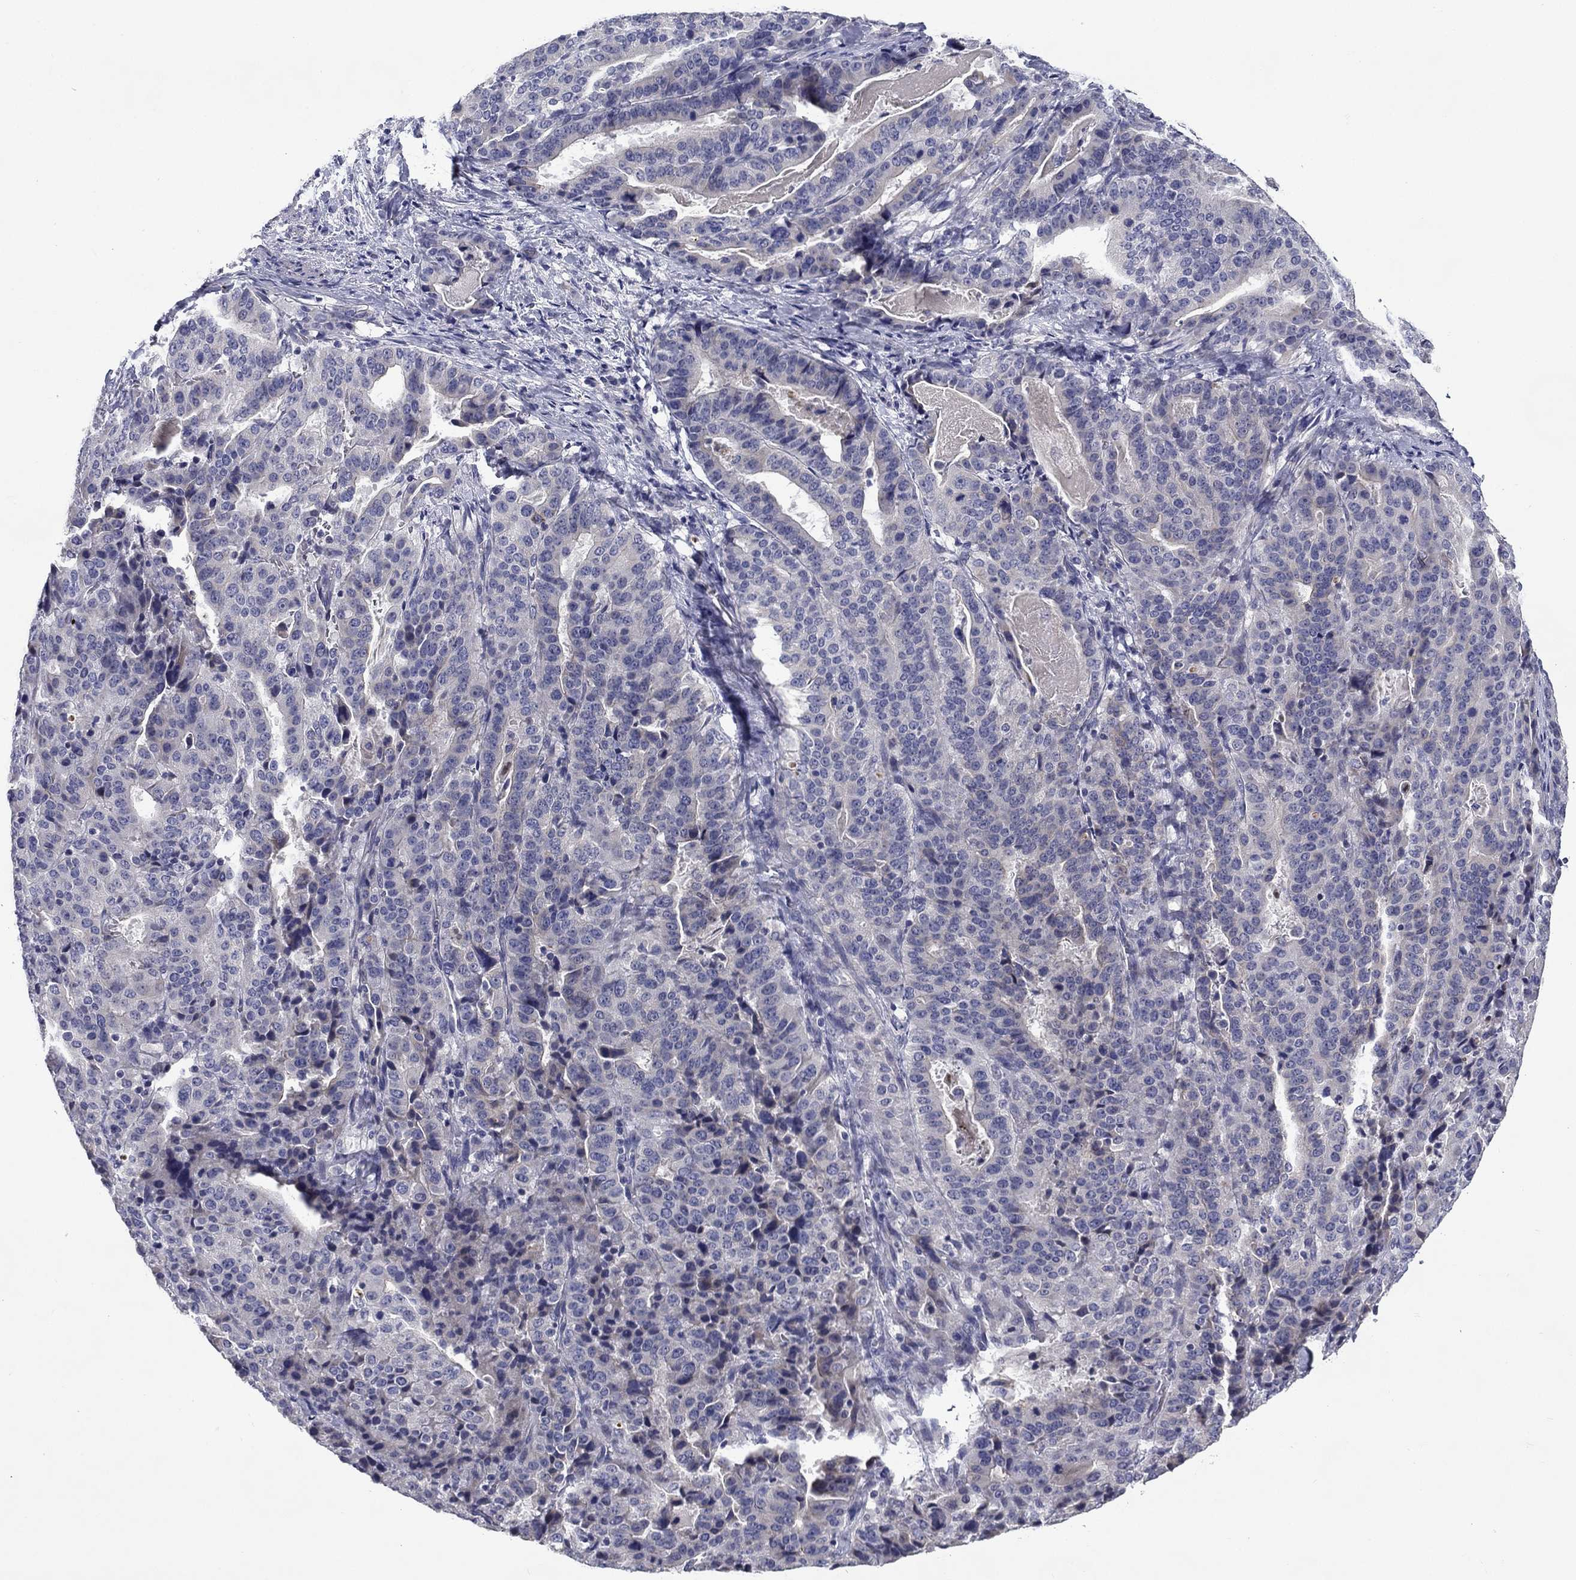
{"staining": {"intensity": "negative", "quantity": "none", "location": "none"}, "tissue": "stomach cancer", "cell_type": "Tumor cells", "image_type": "cancer", "snomed": [{"axis": "morphology", "description": "Adenocarcinoma, NOS"}, {"axis": "topography", "description": "Stomach"}], "caption": "The photomicrograph demonstrates no staining of tumor cells in stomach cancer (adenocarcinoma).", "gene": "SPATA7", "patient": {"sex": "male", "age": 48}}